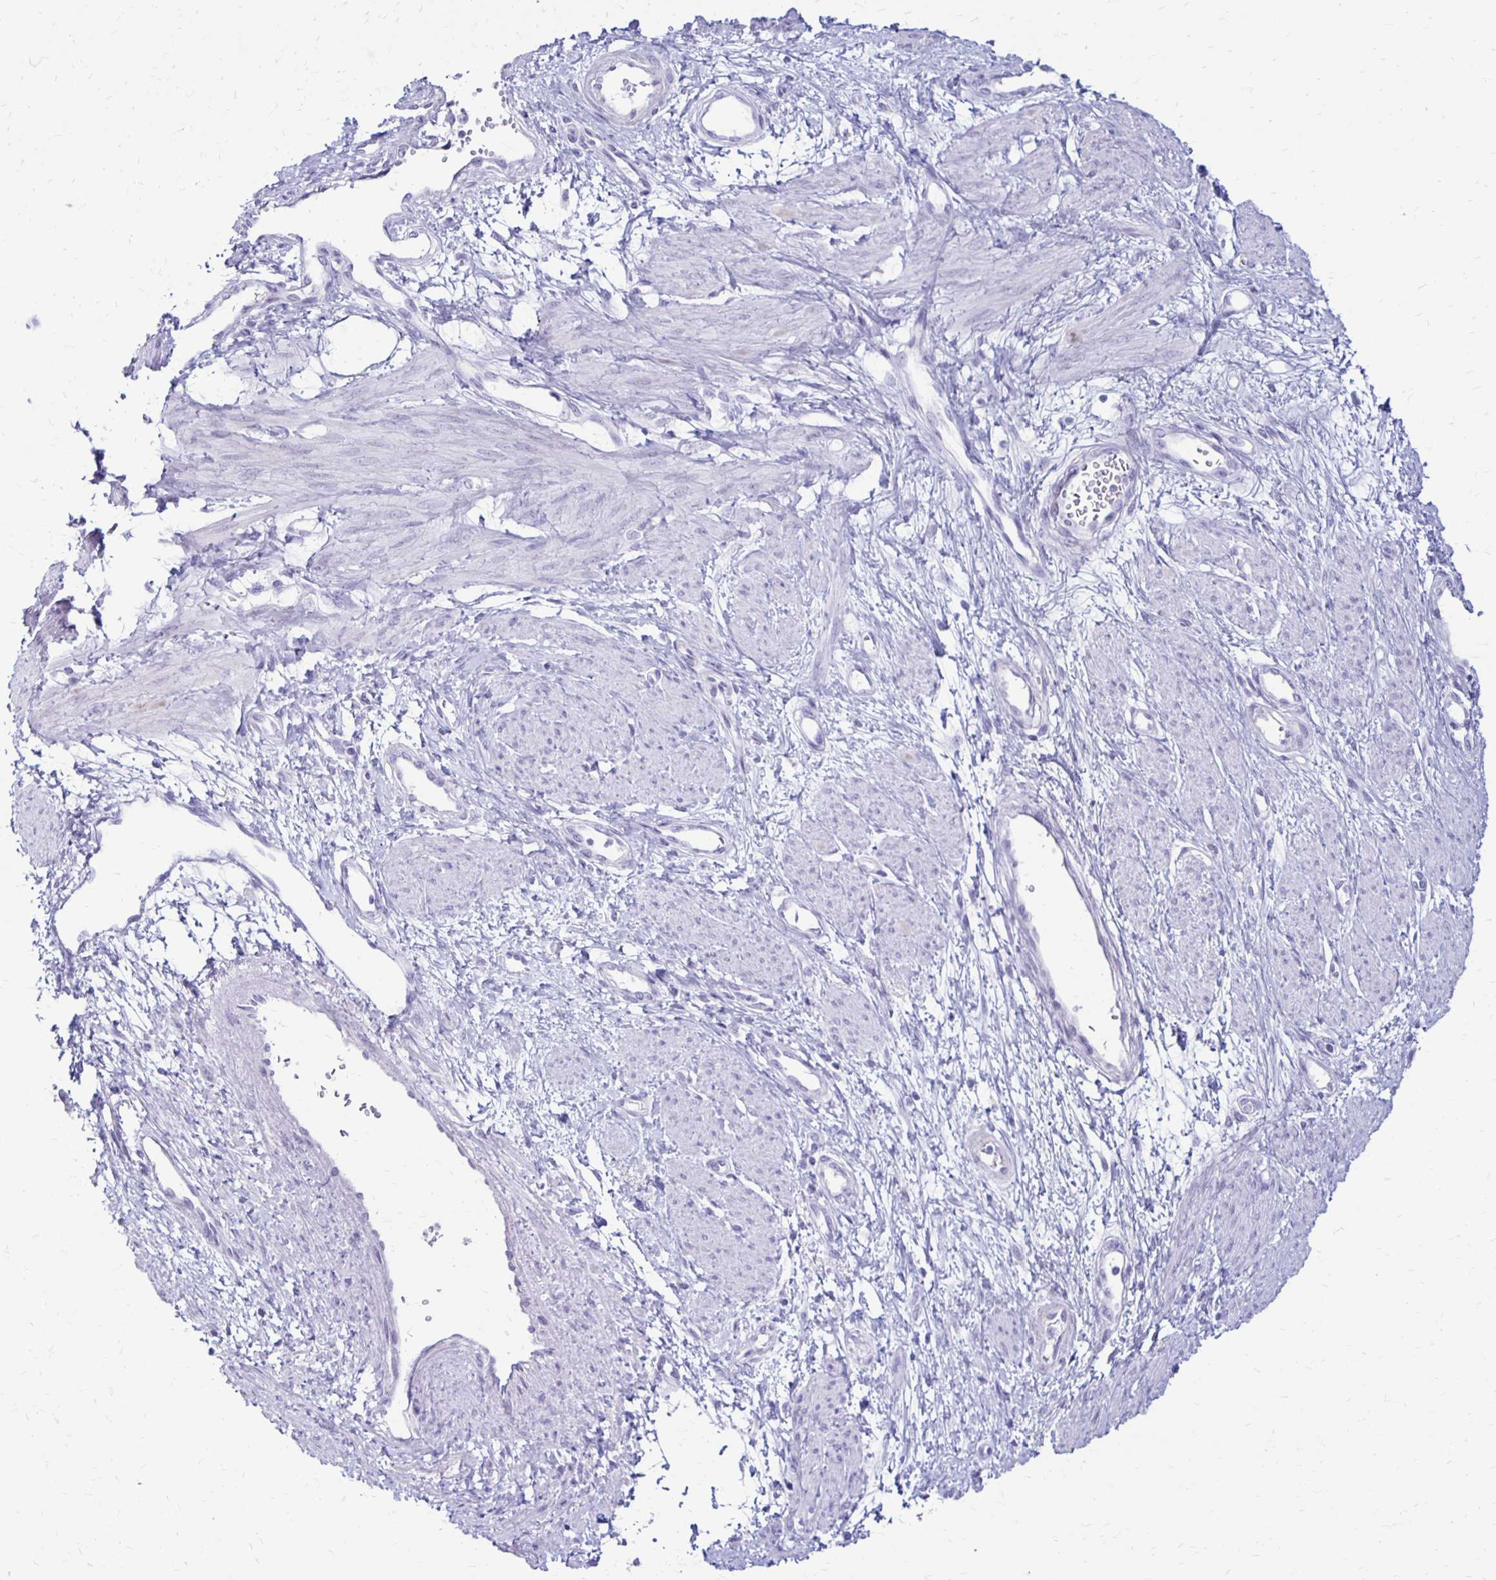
{"staining": {"intensity": "negative", "quantity": "none", "location": "none"}, "tissue": "smooth muscle", "cell_type": "Smooth muscle cells", "image_type": "normal", "snomed": [{"axis": "morphology", "description": "Normal tissue, NOS"}, {"axis": "topography", "description": "Smooth muscle"}, {"axis": "topography", "description": "Uterus"}], "caption": "DAB (3,3'-diaminobenzidine) immunohistochemical staining of benign smooth muscle shows no significant expression in smooth muscle cells.", "gene": "RYR1", "patient": {"sex": "female", "age": 39}}